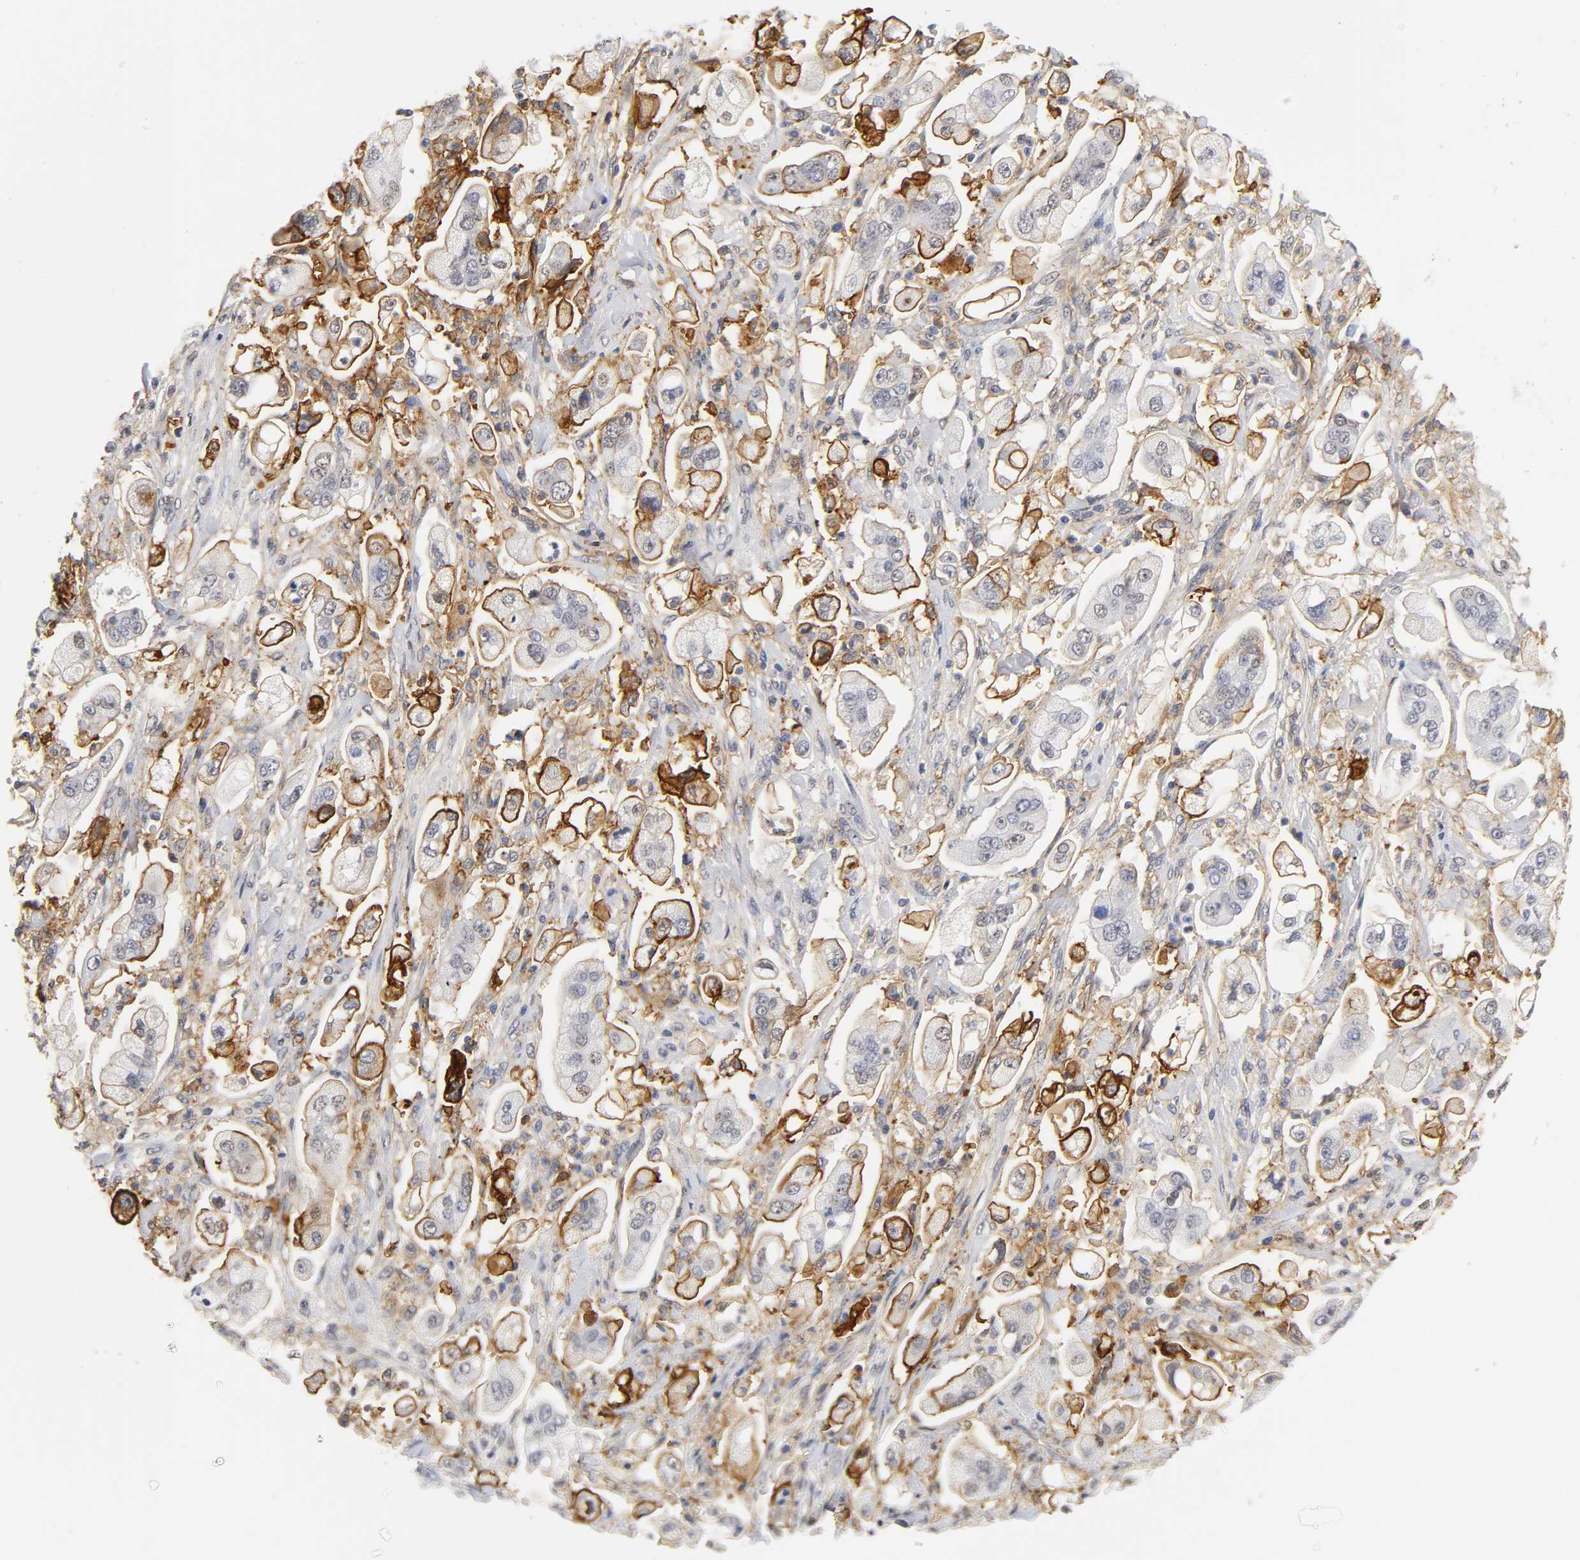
{"staining": {"intensity": "strong", "quantity": "25%-75%", "location": "cytoplasmic/membranous"}, "tissue": "stomach cancer", "cell_type": "Tumor cells", "image_type": "cancer", "snomed": [{"axis": "morphology", "description": "Adenocarcinoma, NOS"}, {"axis": "topography", "description": "Stomach"}], "caption": "Immunohistochemistry (DAB (3,3'-diaminobenzidine)) staining of stomach adenocarcinoma shows strong cytoplasmic/membranous protein positivity in approximately 25%-75% of tumor cells.", "gene": "ICAM1", "patient": {"sex": "male", "age": 62}}